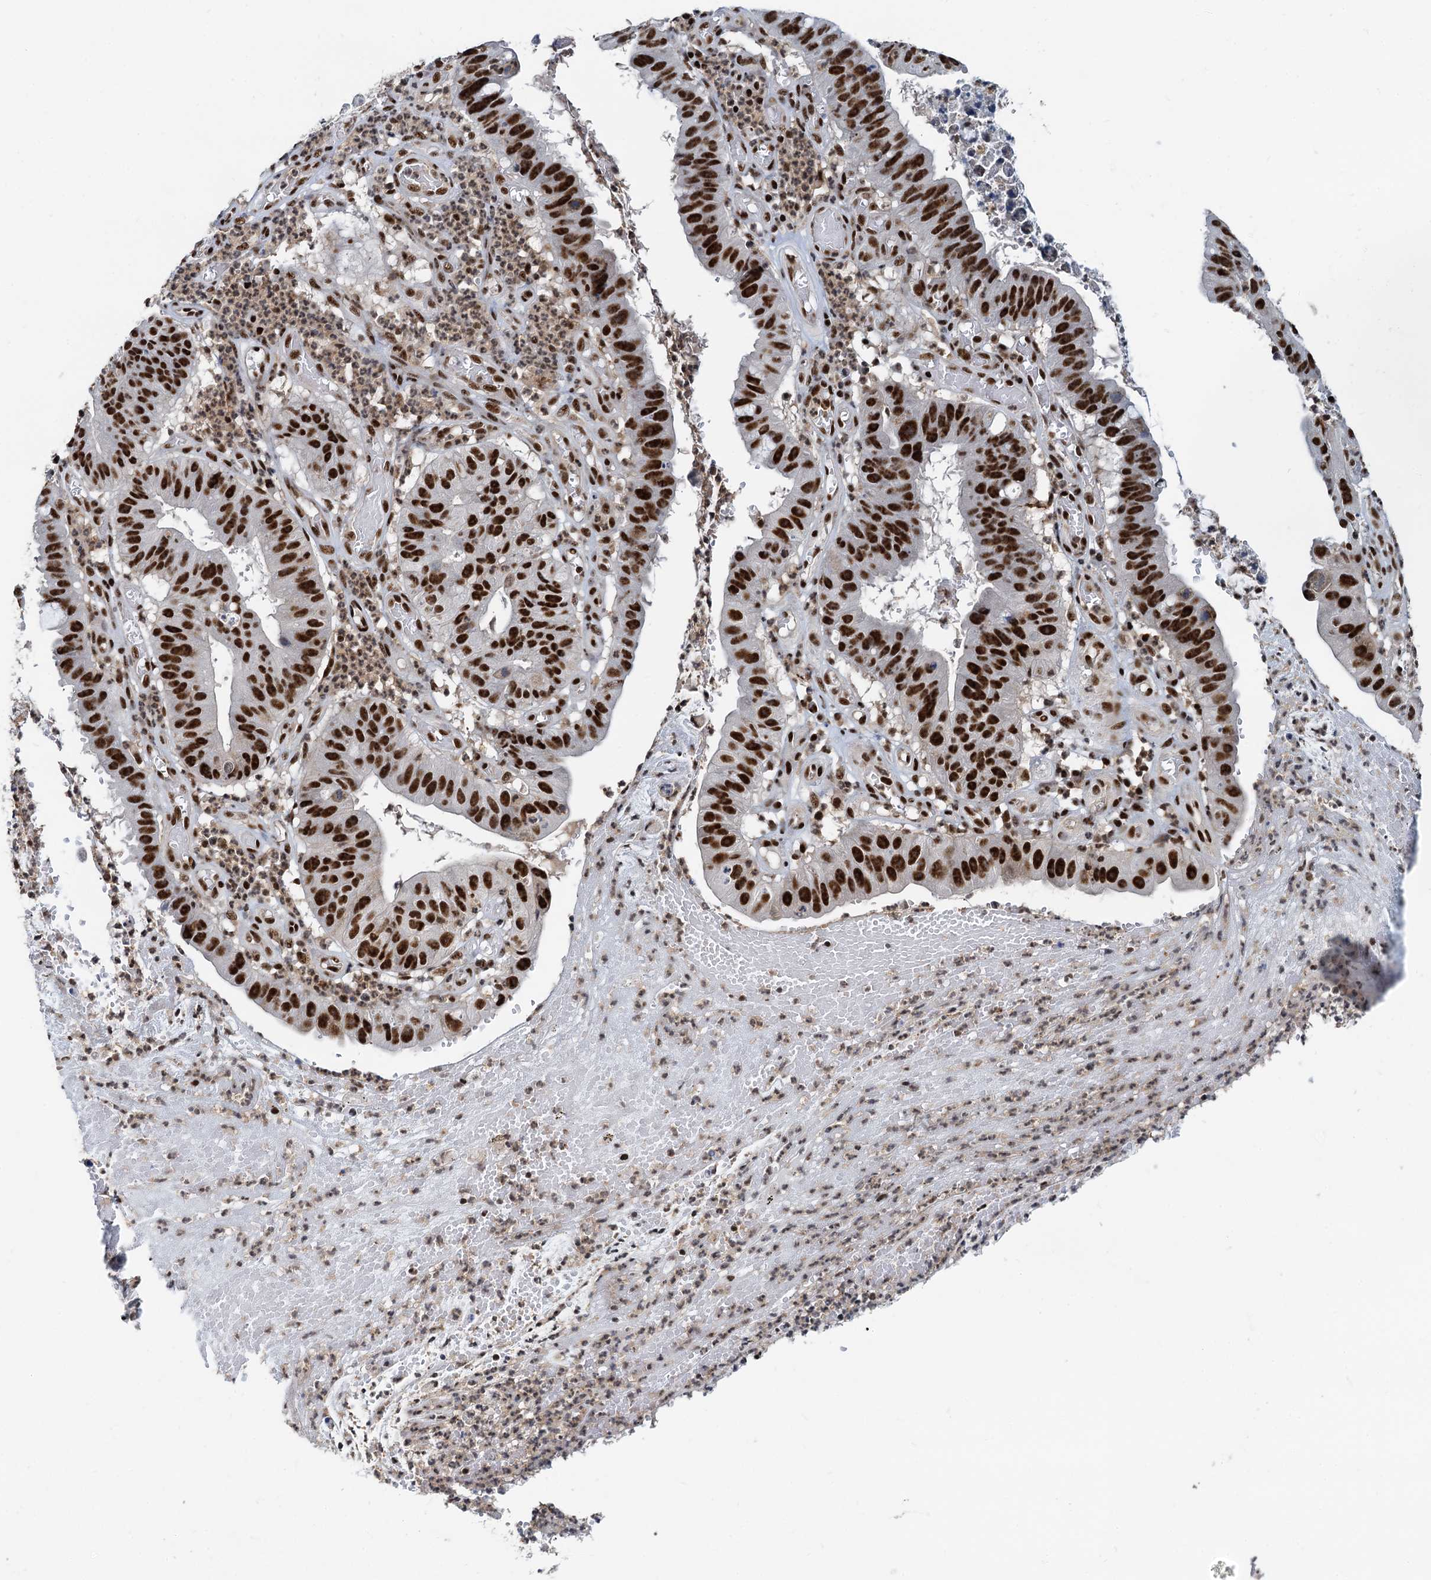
{"staining": {"intensity": "strong", "quantity": ">75%", "location": "nuclear"}, "tissue": "stomach cancer", "cell_type": "Tumor cells", "image_type": "cancer", "snomed": [{"axis": "morphology", "description": "Adenocarcinoma, NOS"}, {"axis": "topography", "description": "Stomach"}], "caption": "Immunohistochemistry (DAB (3,3'-diaminobenzidine)) staining of stomach cancer (adenocarcinoma) demonstrates strong nuclear protein positivity in about >75% of tumor cells.", "gene": "RBM26", "patient": {"sex": "male", "age": 59}}